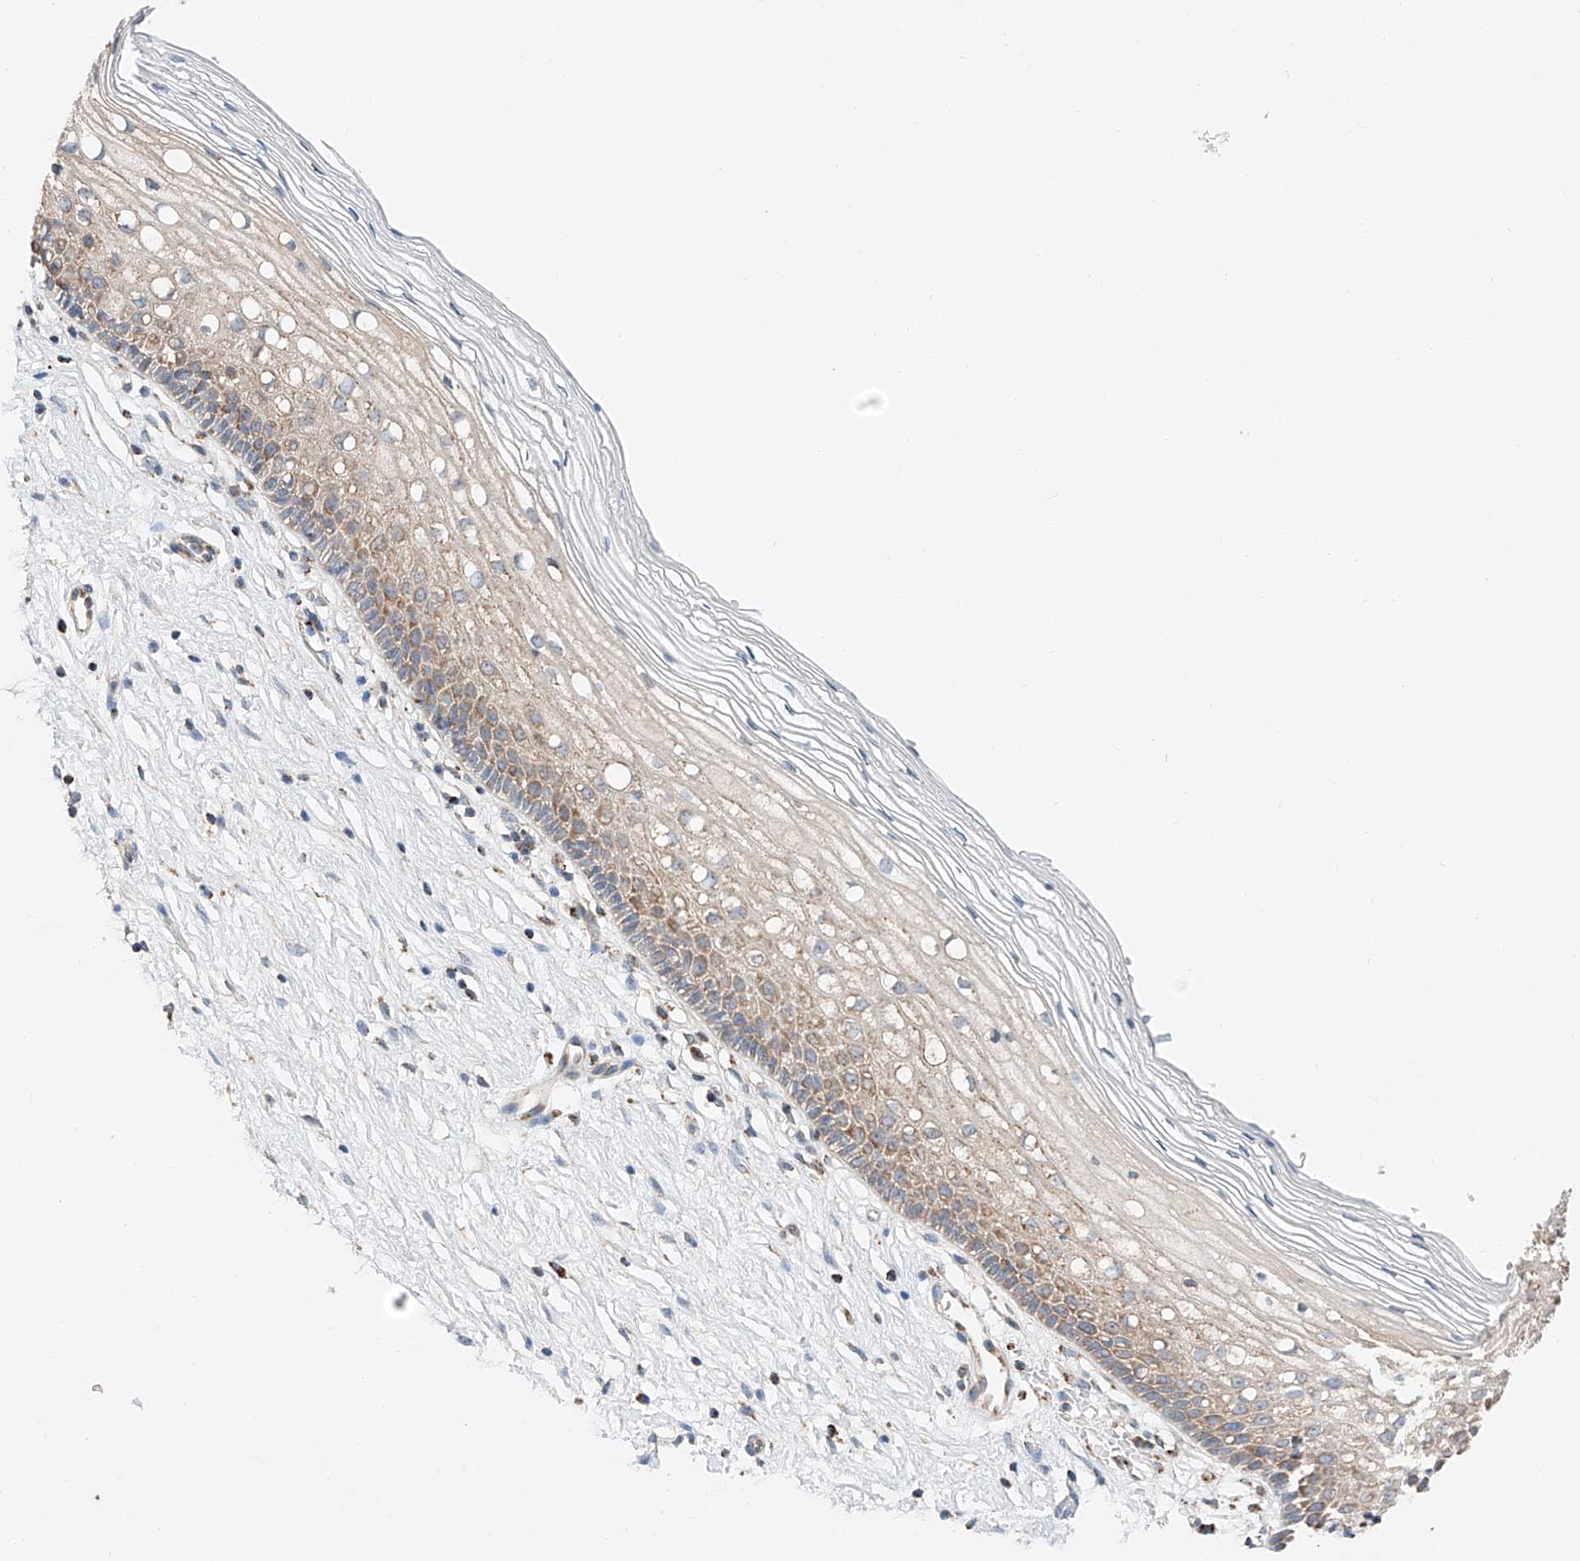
{"staining": {"intensity": "negative", "quantity": "none", "location": "none"}, "tissue": "cervix", "cell_type": "Glandular cells", "image_type": "normal", "snomed": [{"axis": "morphology", "description": "Normal tissue, NOS"}, {"axis": "topography", "description": "Cervix"}], "caption": "Immunohistochemical staining of normal cervix demonstrates no significant expression in glandular cells. The staining is performed using DAB brown chromogen with nuclei counter-stained in using hematoxylin.", "gene": "RUSC1", "patient": {"sex": "female", "age": 27}}